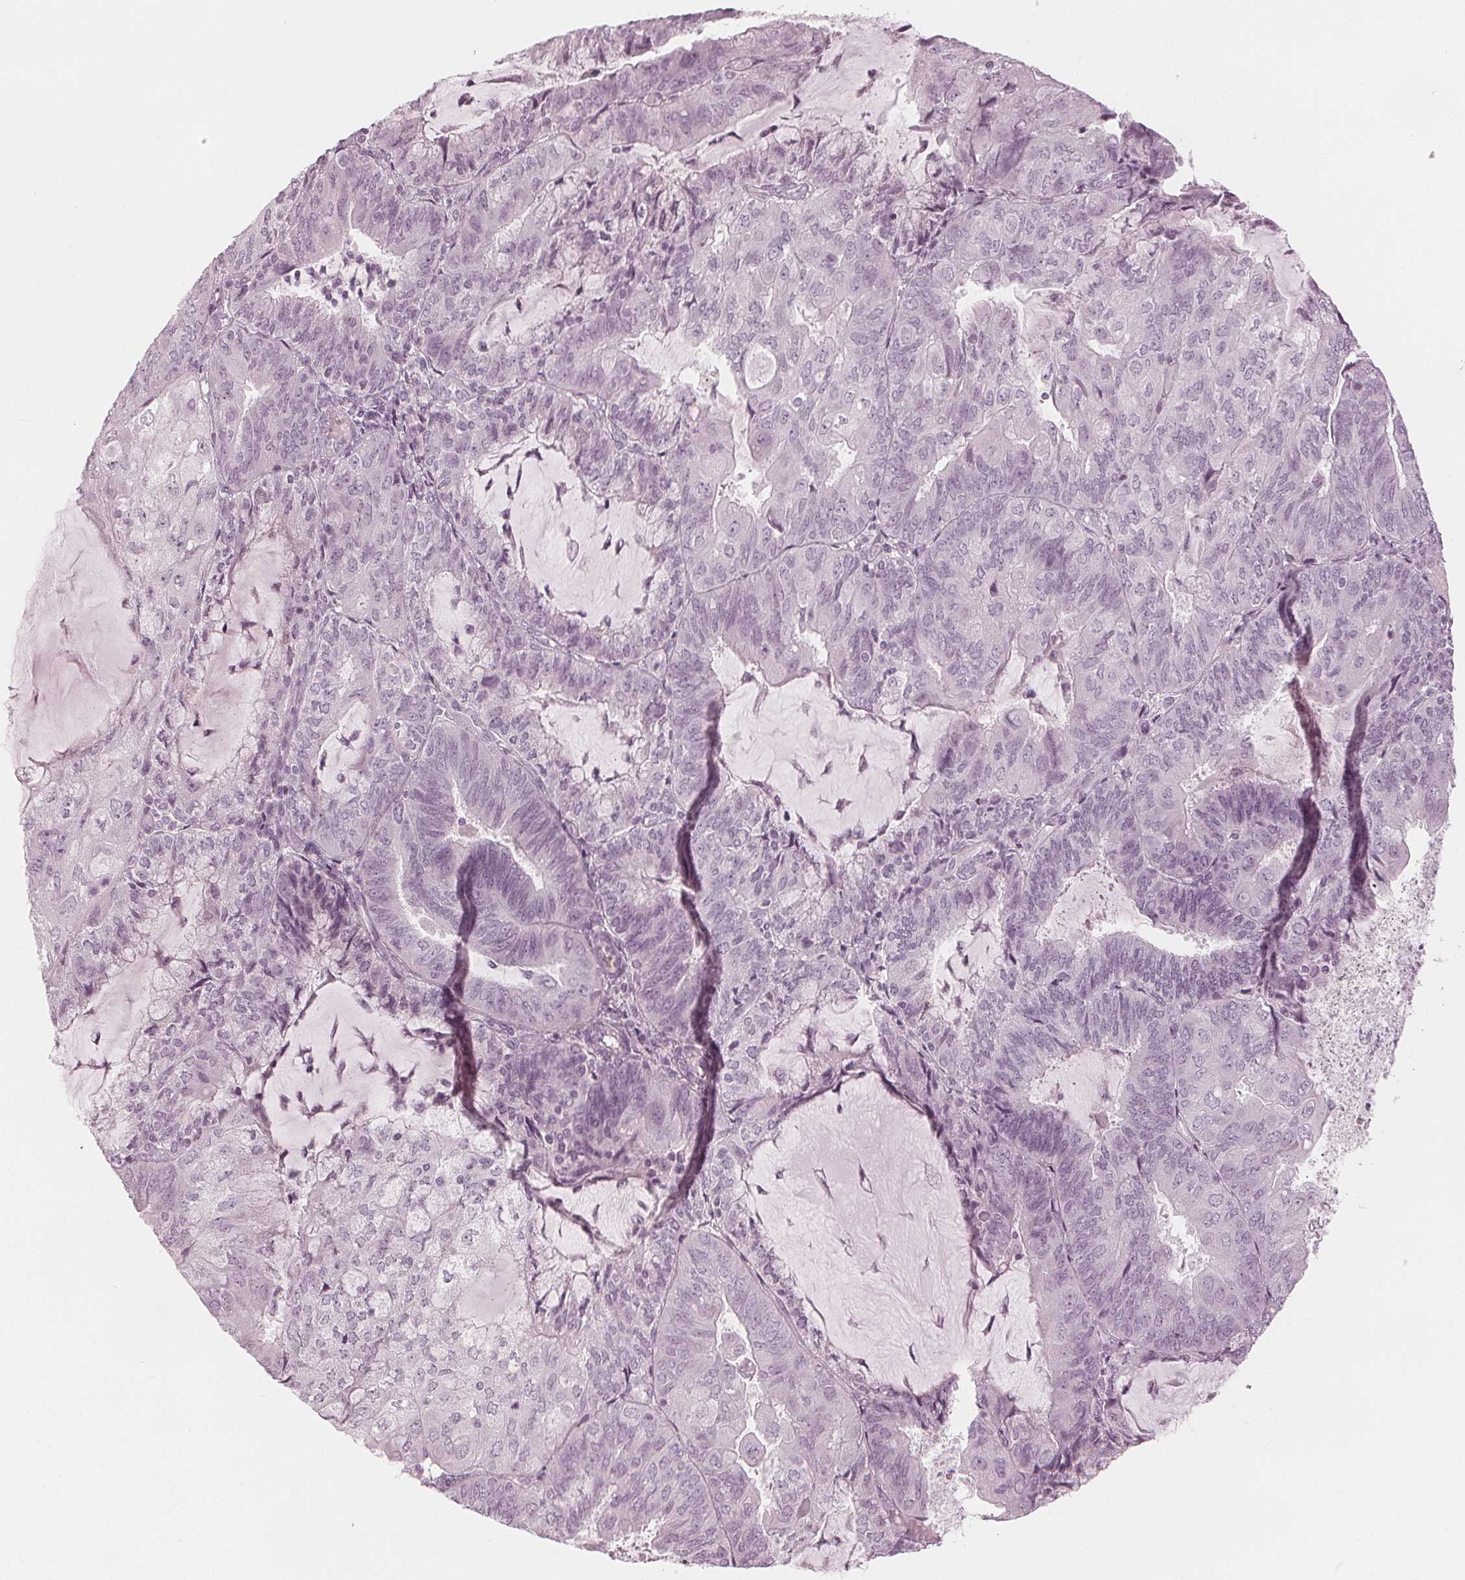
{"staining": {"intensity": "negative", "quantity": "none", "location": "none"}, "tissue": "endometrial cancer", "cell_type": "Tumor cells", "image_type": "cancer", "snomed": [{"axis": "morphology", "description": "Adenocarcinoma, NOS"}, {"axis": "topography", "description": "Endometrium"}], "caption": "A micrograph of human endometrial cancer is negative for staining in tumor cells.", "gene": "PAEP", "patient": {"sex": "female", "age": 81}}